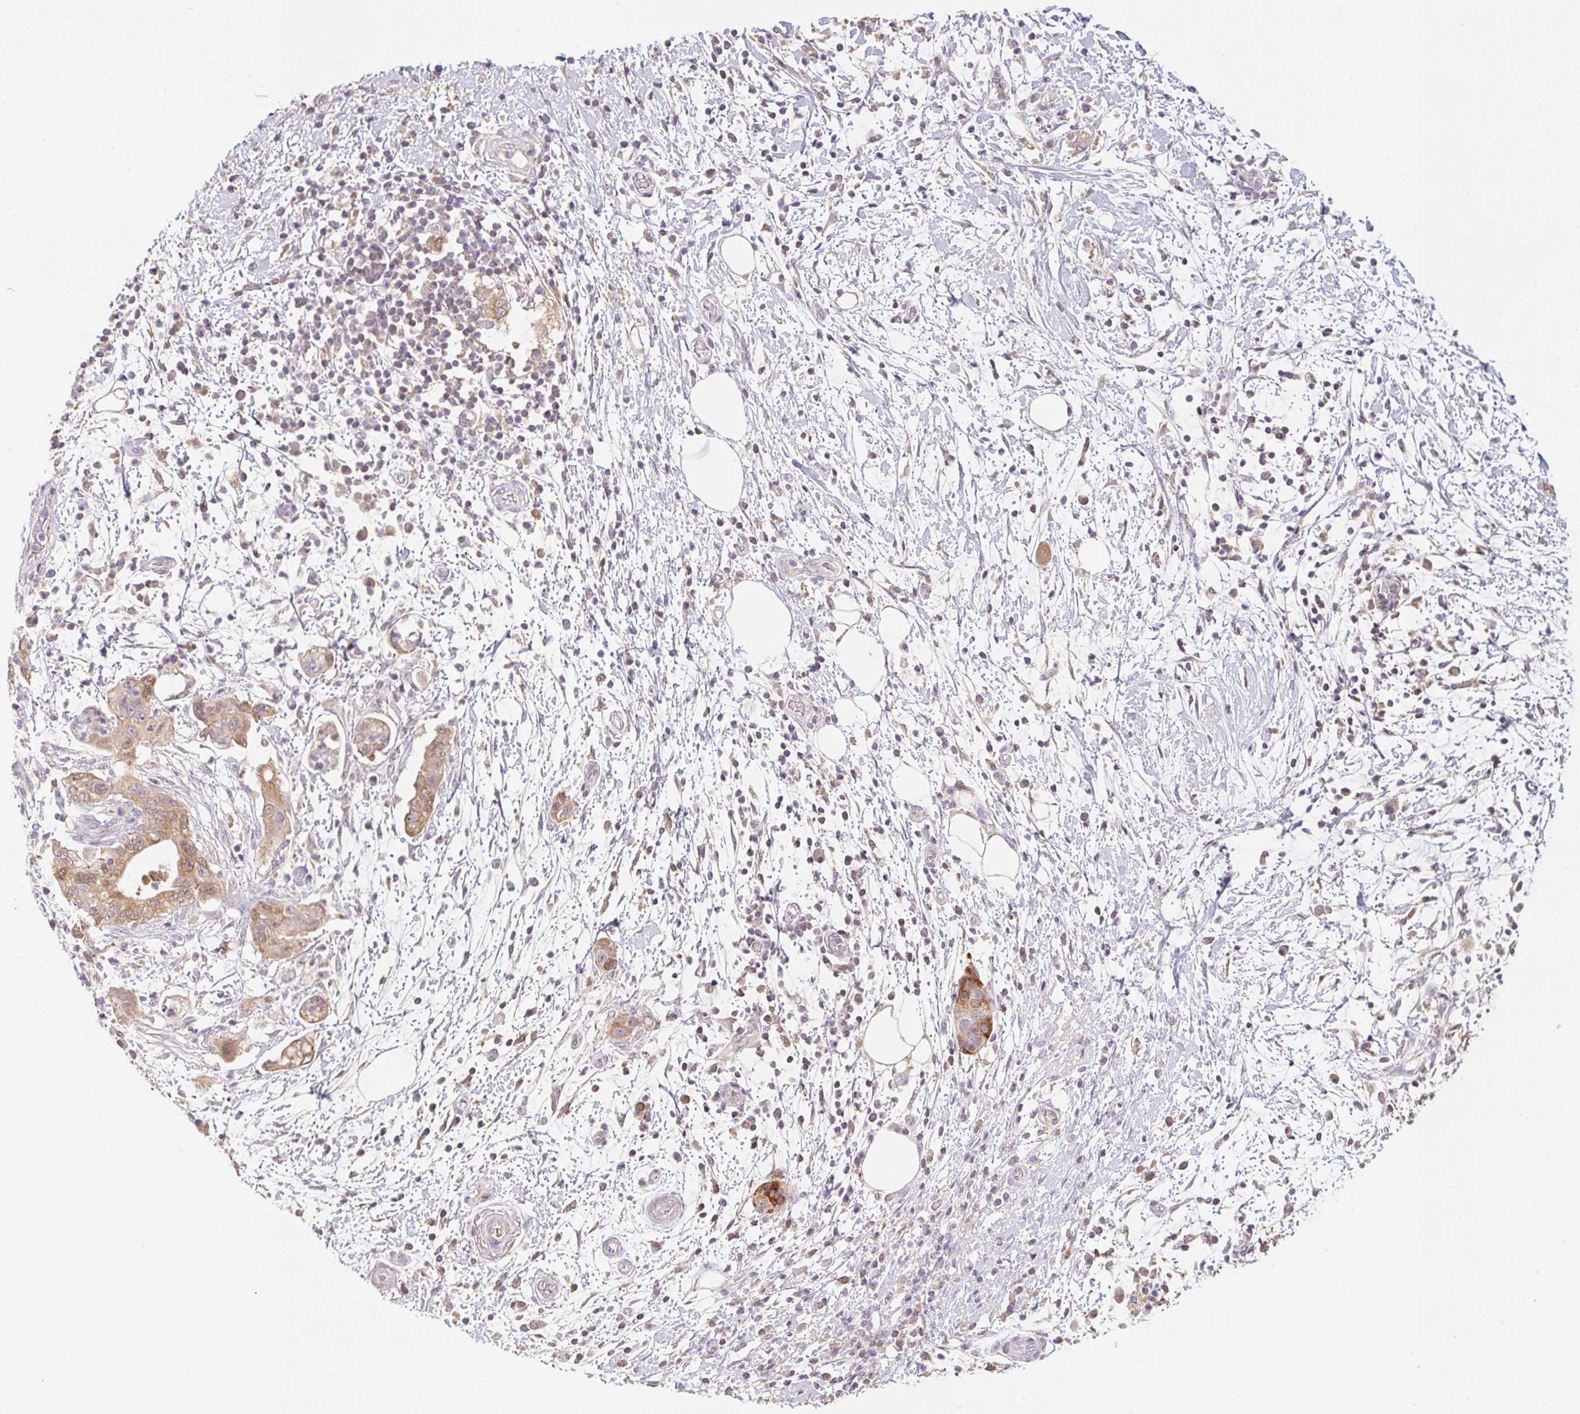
{"staining": {"intensity": "moderate", "quantity": ">75%", "location": "cytoplasmic/membranous"}, "tissue": "pancreatic cancer", "cell_type": "Tumor cells", "image_type": "cancer", "snomed": [{"axis": "morphology", "description": "Adenocarcinoma, NOS"}, {"axis": "topography", "description": "Pancreas"}], "caption": "Adenocarcinoma (pancreatic) tissue reveals moderate cytoplasmic/membranous positivity in approximately >75% of tumor cells, visualized by immunohistochemistry. (Brightfield microscopy of DAB IHC at high magnification).", "gene": "MIA2", "patient": {"sex": "female", "age": 73}}